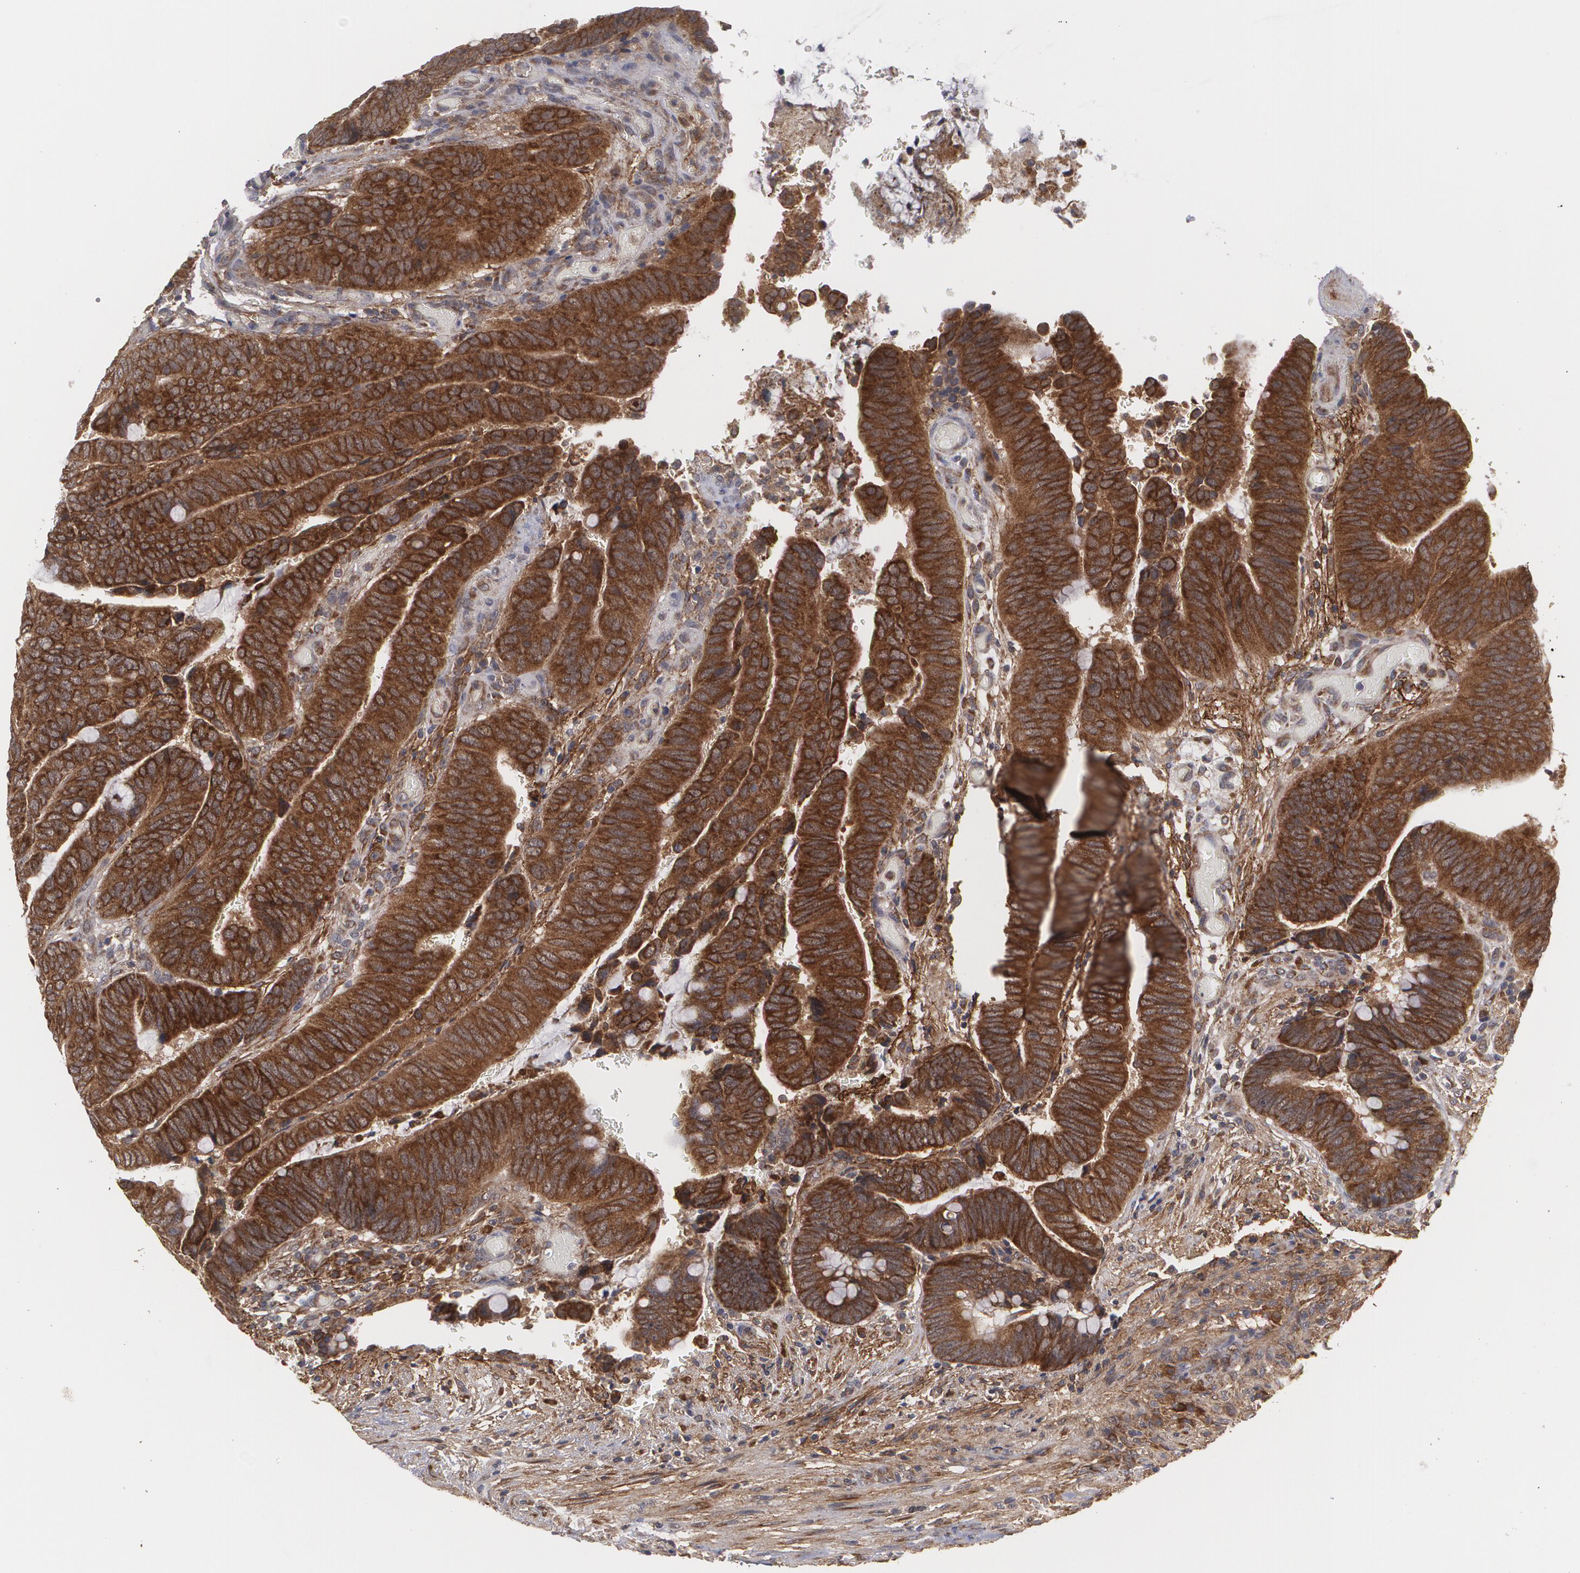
{"staining": {"intensity": "moderate", "quantity": ">75%", "location": "cytoplasmic/membranous"}, "tissue": "colorectal cancer", "cell_type": "Tumor cells", "image_type": "cancer", "snomed": [{"axis": "morphology", "description": "Normal tissue, NOS"}, {"axis": "morphology", "description": "Adenocarcinoma, NOS"}, {"axis": "topography", "description": "Rectum"}], "caption": "High-power microscopy captured an immunohistochemistry (IHC) histopathology image of adenocarcinoma (colorectal), revealing moderate cytoplasmic/membranous expression in approximately >75% of tumor cells. (IHC, brightfield microscopy, high magnification).", "gene": "BMP6", "patient": {"sex": "male", "age": 92}}